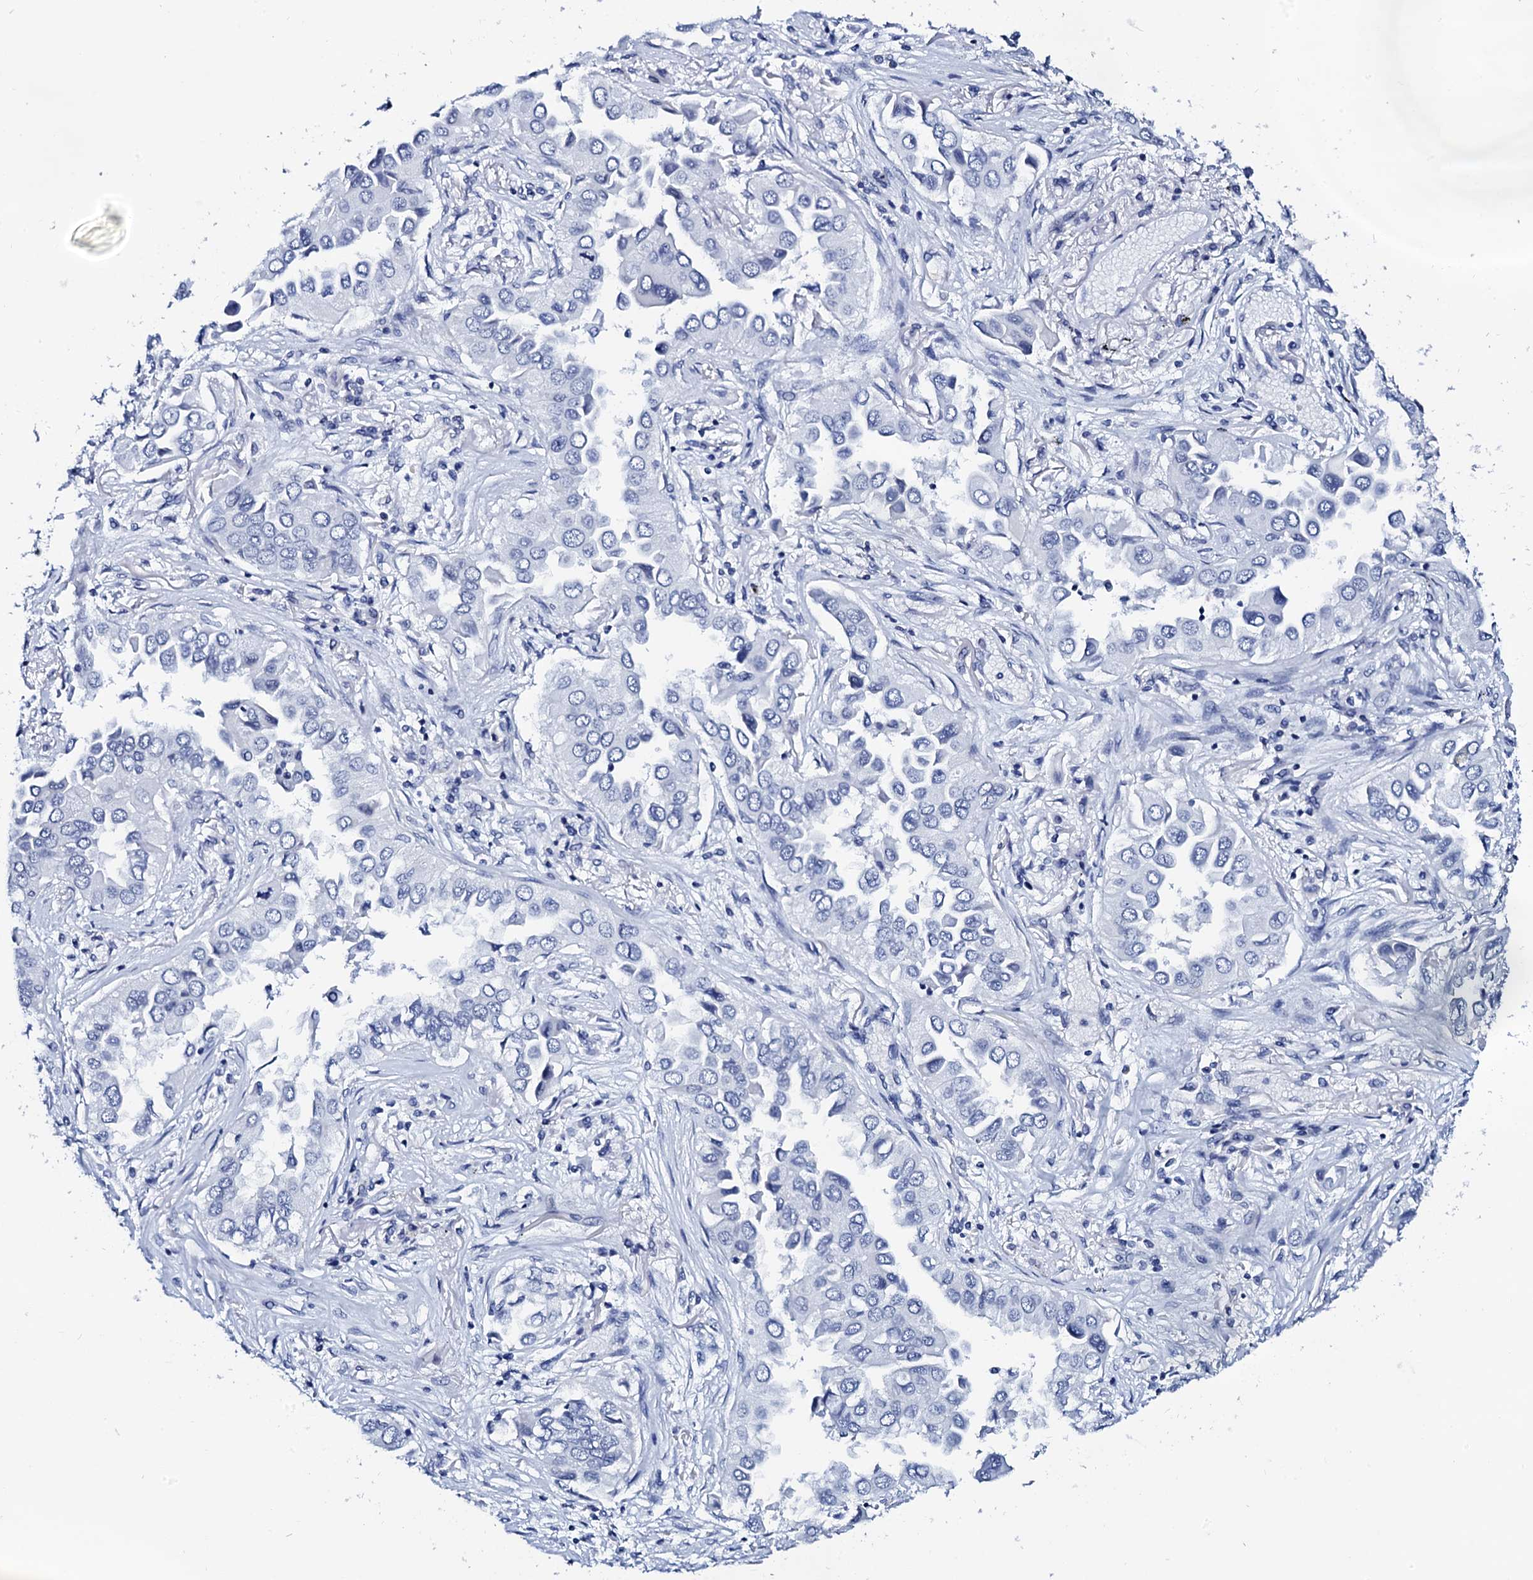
{"staining": {"intensity": "negative", "quantity": "none", "location": "none"}, "tissue": "lung cancer", "cell_type": "Tumor cells", "image_type": "cancer", "snomed": [{"axis": "morphology", "description": "Adenocarcinoma, NOS"}, {"axis": "topography", "description": "Lung"}], "caption": "High magnification brightfield microscopy of lung adenocarcinoma stained with DAB (brown) and counterstained with hematoxylin (blue): tumor cells show no significant expression. The staining is performed using DAB brown chromogen with nuclei counter-stained in using hematoxylin.", "gene": "SPATA19", "patient": {"sex": "female", "age": 76}}